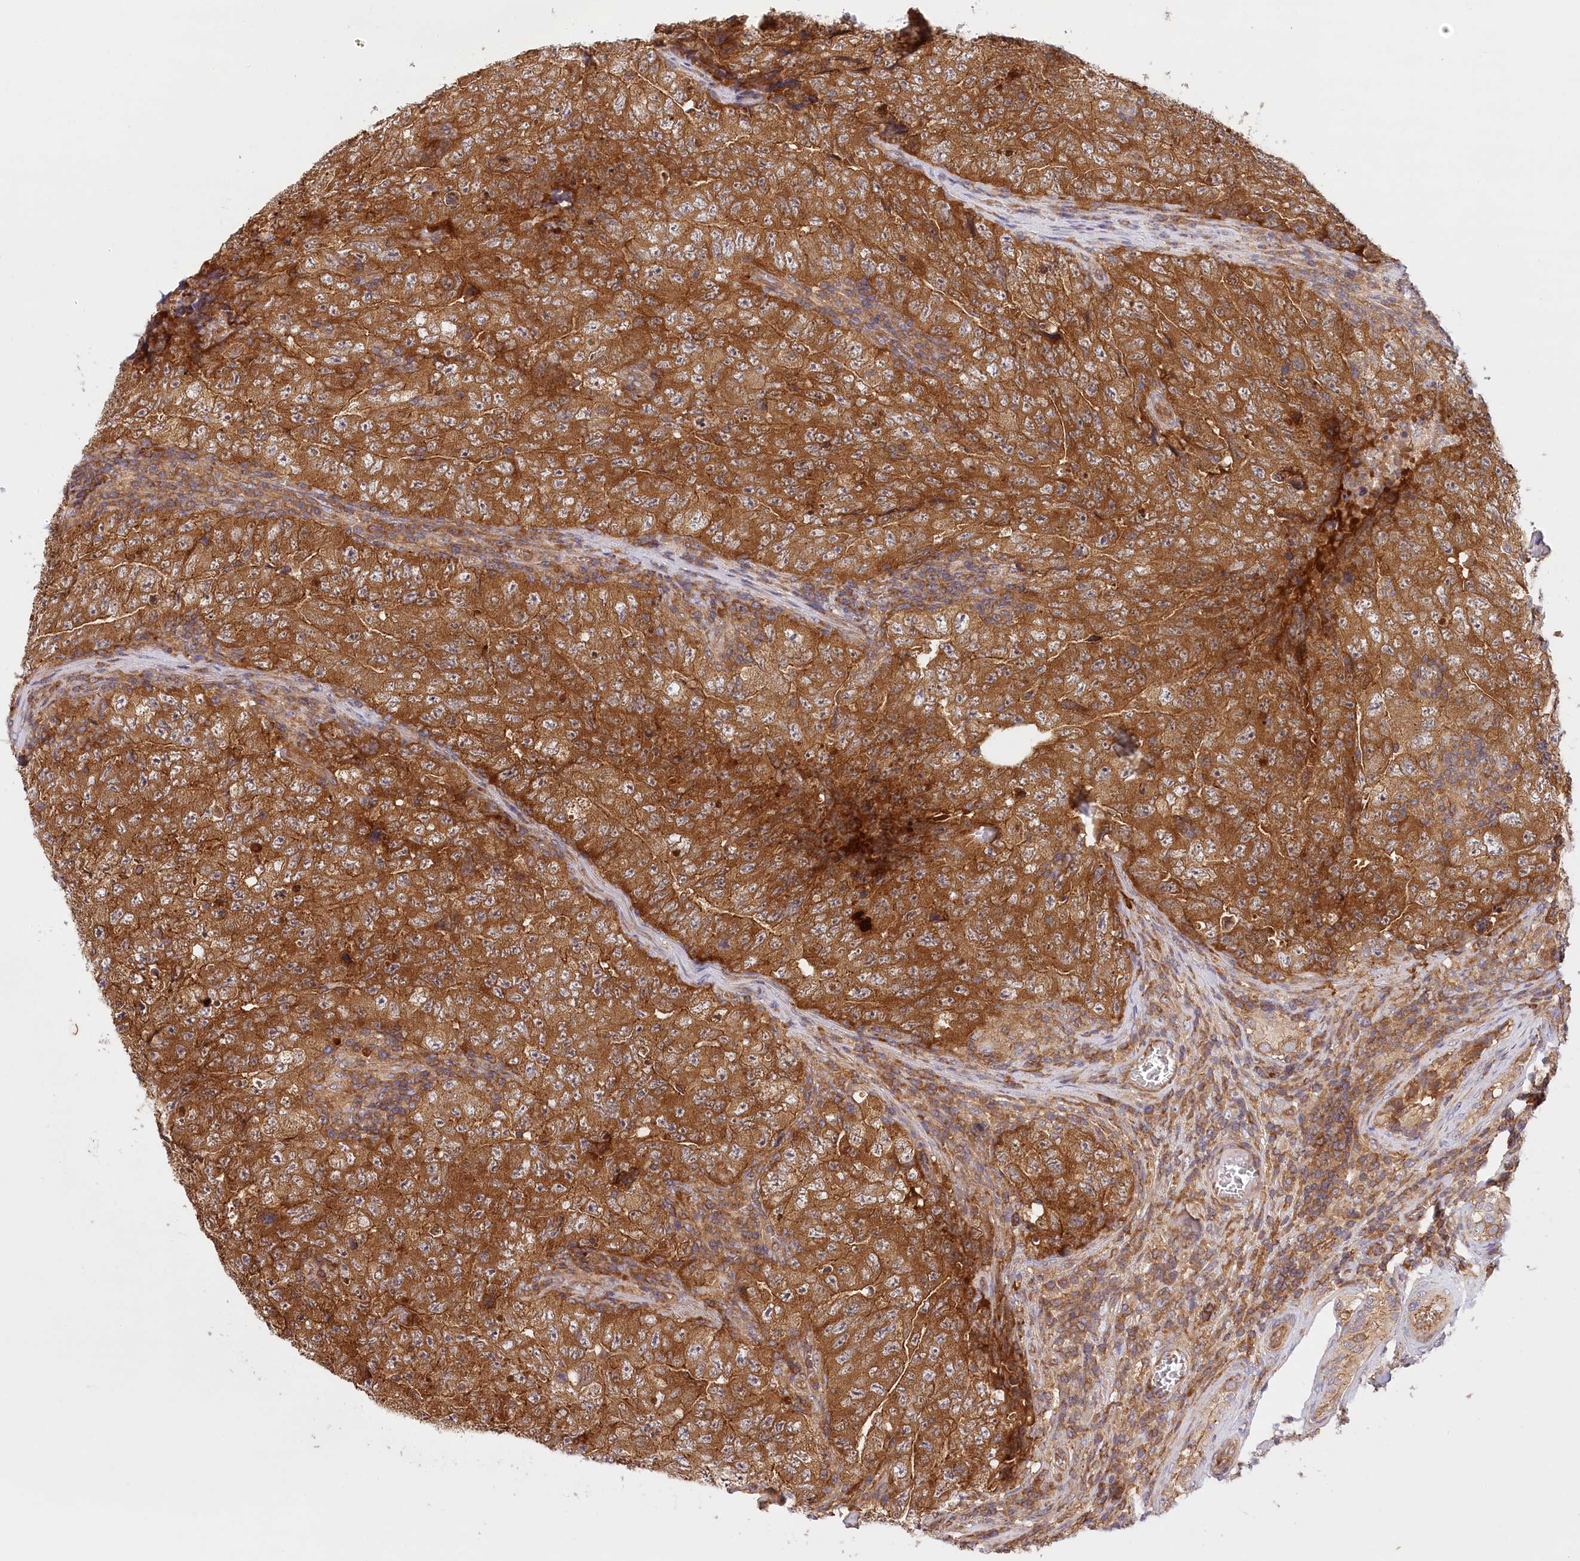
{"staining": {"intensity": "strong", "quantity": ">75%", "location": "cytoplasmic/membranous"}, "tissue": "testis cancer", "cell_type": "Tumor cells", "image_type": "cancer", "snomed": [{"axis": "morphology", "description": "Carcinoma, Embryonal, NOS"}, {"axis": "topography", "description": "Testis"}], "caption": "Immunohistochemistry (IHC) (DAB (3,3'-diaminobenzidine)) staining of human embryonal carcinoma (testis) reveals strong cytoplasmic/membranous protein staining in about >75% of tumor cells.", "gene": "UMPS", "patient": {"sex": "male", "age": 26}}